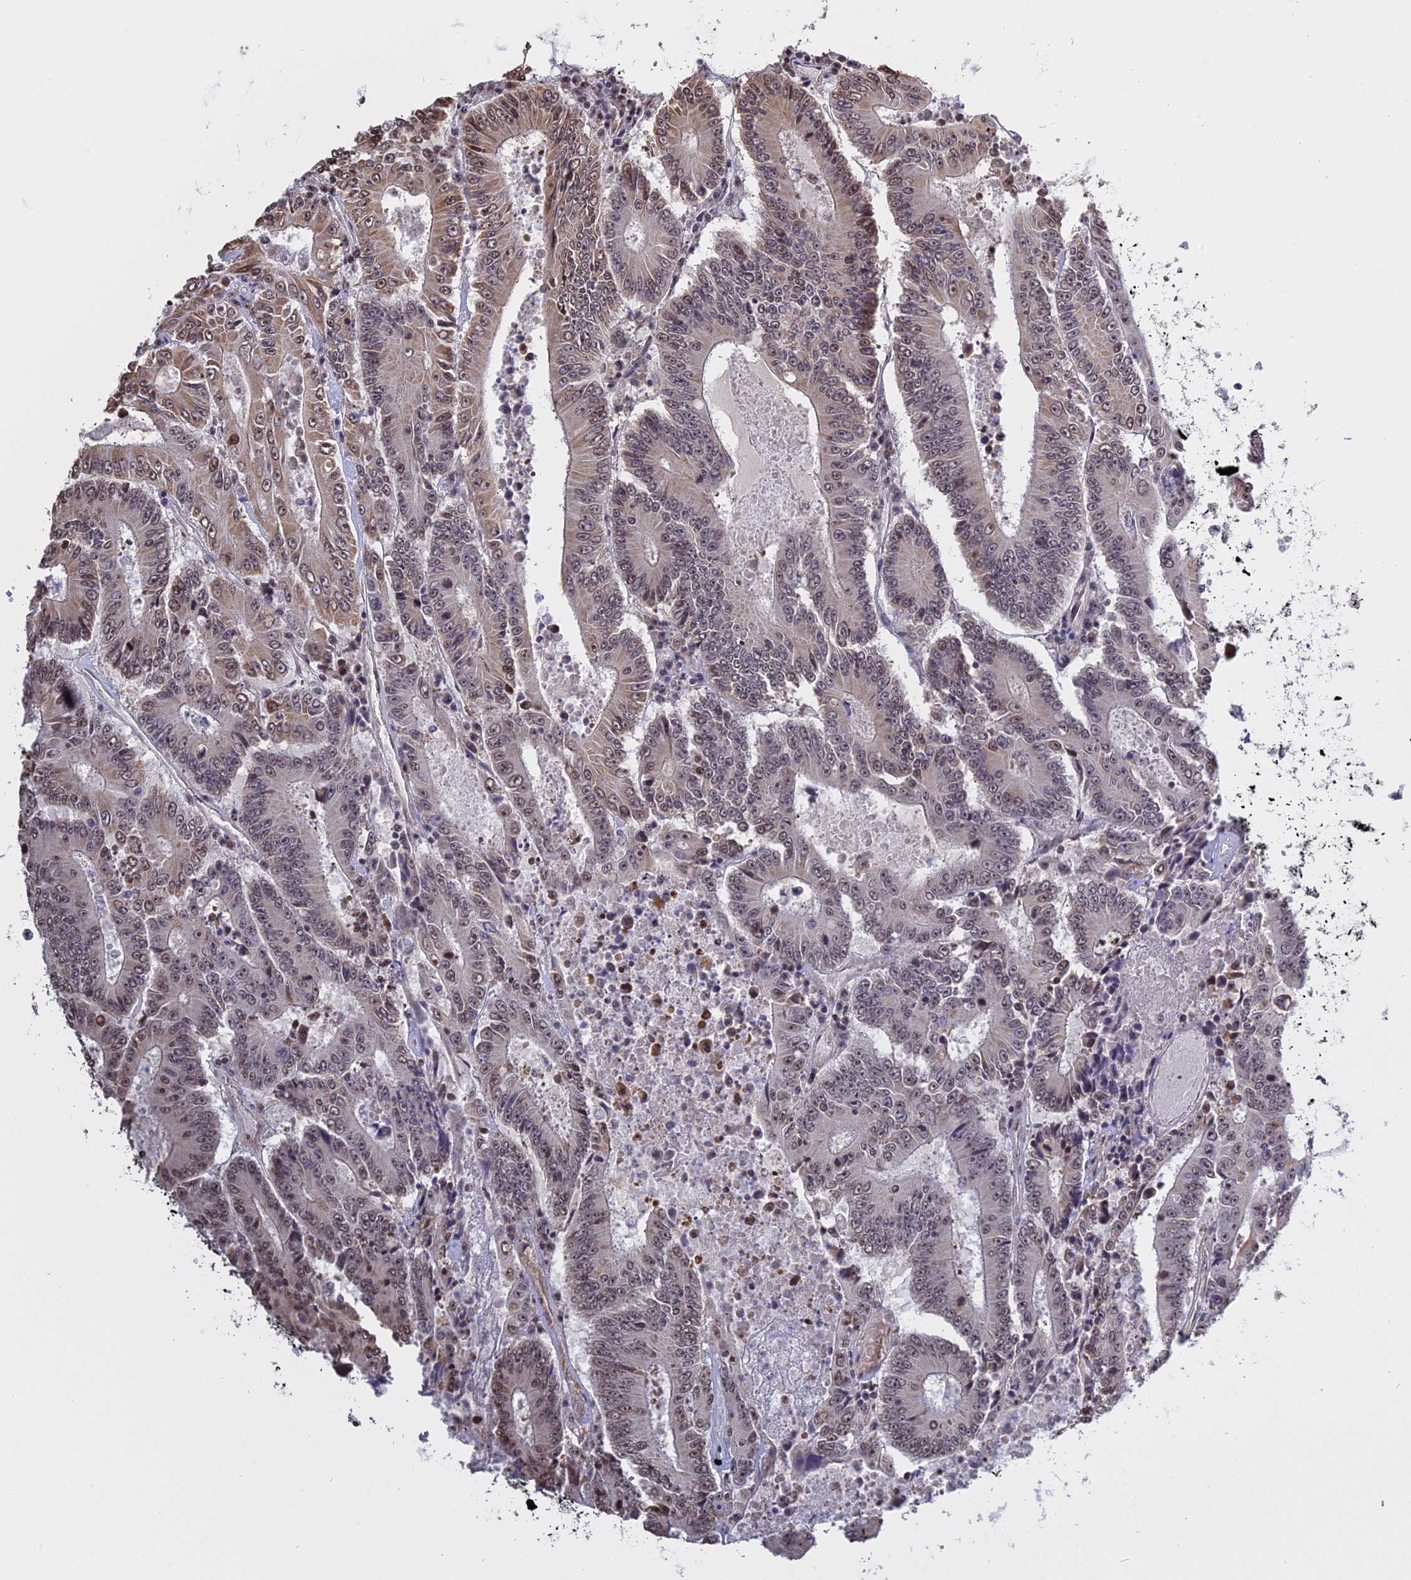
{"staining": {"intensity": "weak", "quantity": "<25%", "location": "cytoplasmic/membranous,nuclear"}, "tissue": "colorectal cancer", "cell_type": "Tumor cells", "image_type": "cancer", "snomed": [{"axis": "morphology", "description": "Adenocarcinoma, NOS"}, {"axis": "topography", "description": "Colon"}], "caption": "This histopathology image is of adenocarcinoma (colorectal) stained with IHC to label a protein in brown with the nuclei are counter-stained blue. There is no positivity in tumor cells.", "gene": "MGA", "patient": {"sex": "male", "age": 83}}